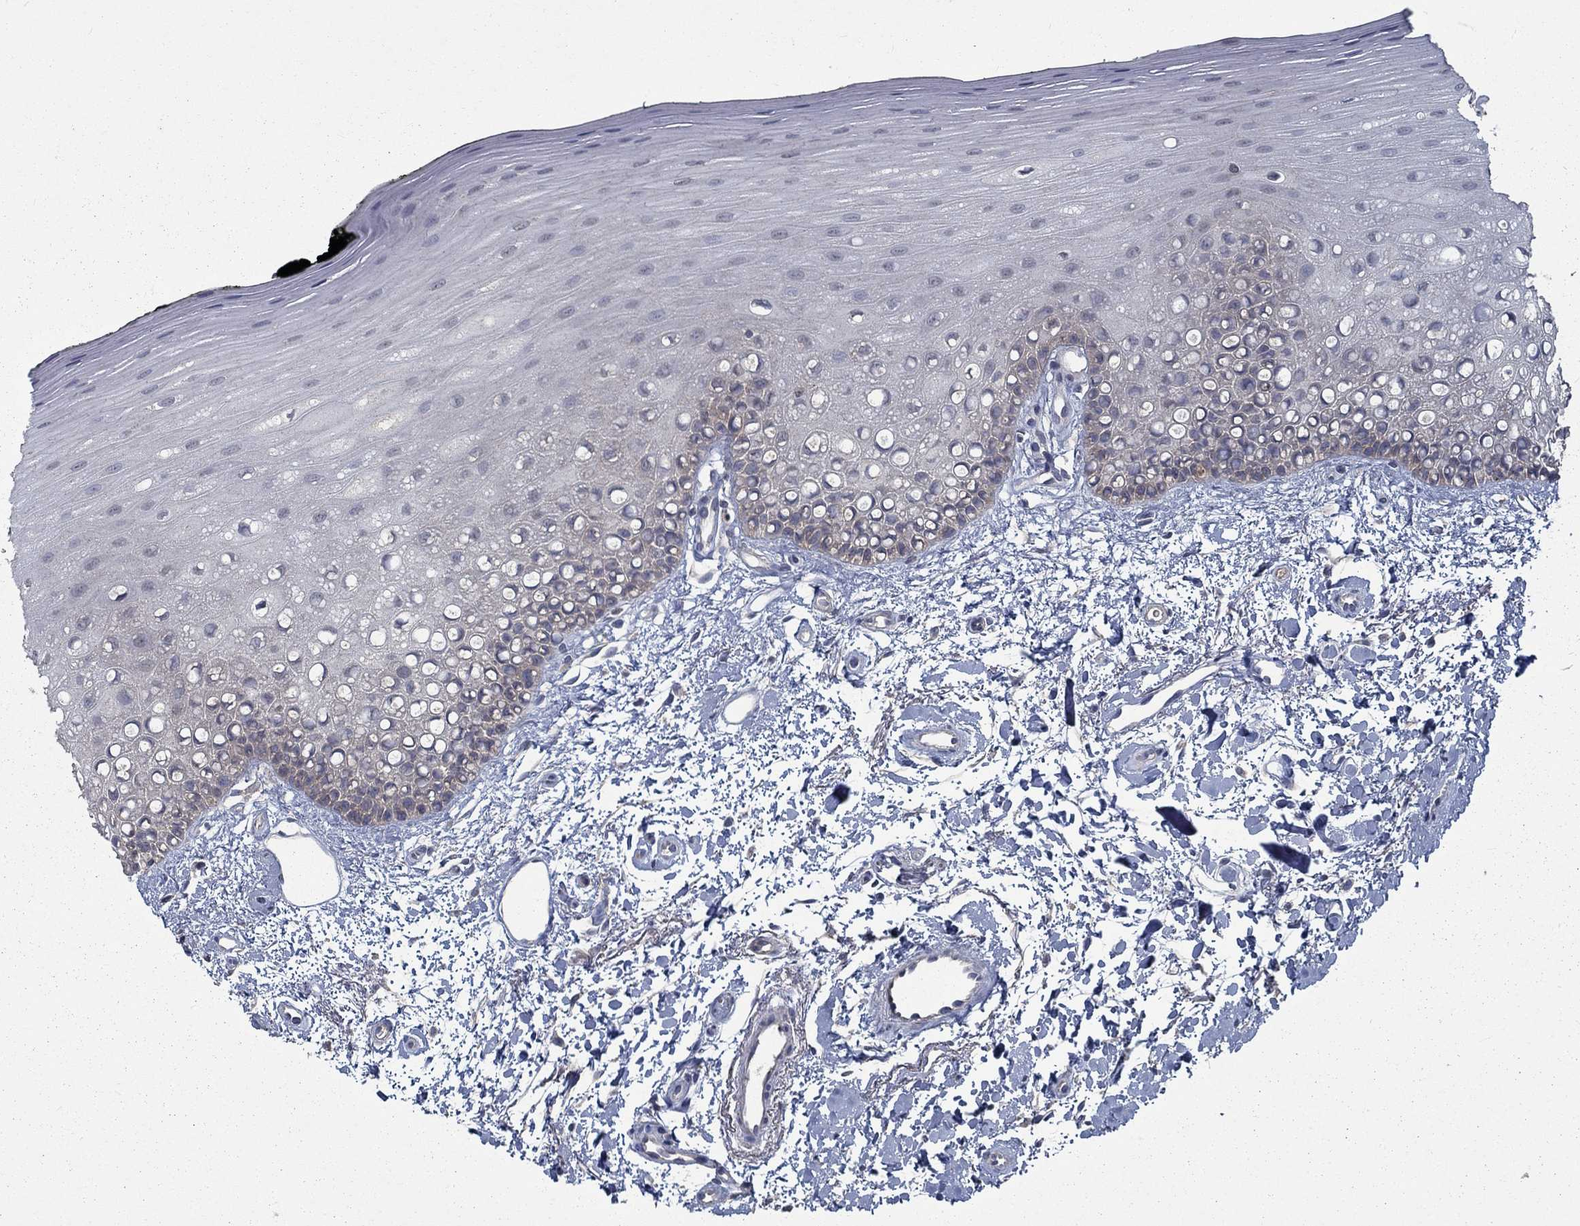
{"staining": {"intensity": "weak", "quantity": "<25%", "location": "cytoplasmic/membranous"}, "tissue": "oral mucosa", "cell_type": "Squamous epithelial cells", "image_type": "normal", "snomed": [{"axis": "morphology", "description": "Normal tissue, NOS"}, {"axis": "topography", "description": "Oral tissue"}], "caption": "DAB immunohistochemical staining of normal oral mucosa reveals no significant positivity in squamous epithelial cells.", "gene": "SLC44A1", "patient": {"sex": "female", "age": 78}}